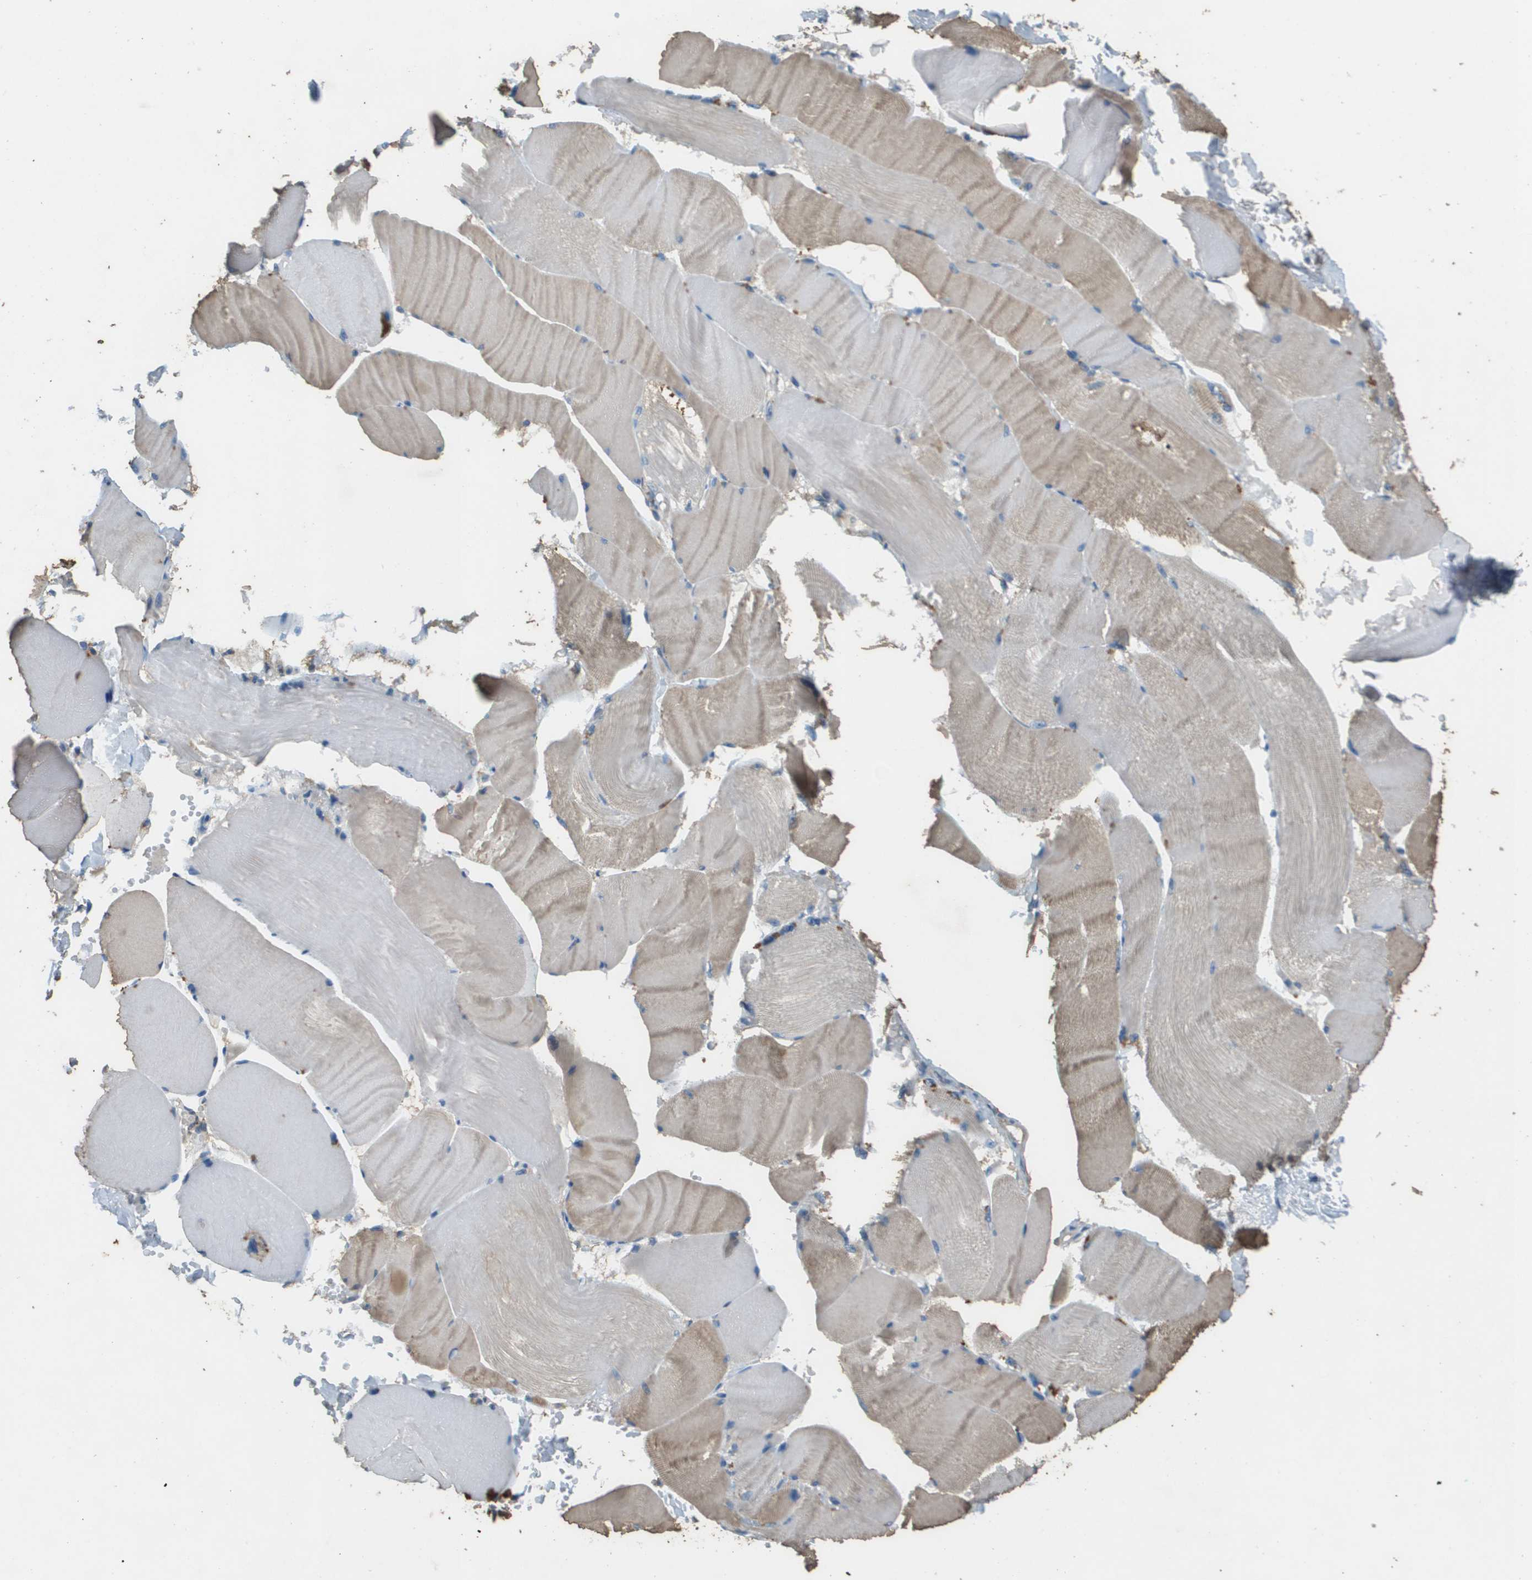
{"staining": {"intensity": "moderate", "quantity": "25%-75%", "location": "cytoplasmic/membranous"}, "tissue": "skeletal muscle", "cell_type": "Myocytes", "image_type": "normal", "snomed": [{"axis": "morphology", "description": "Normal tissue, NOS"}, {"axis": "topography", "description": "Skin"}, {"axis": "topography", "description": "Skeletal muscle"}], "caption": "A brown stain labels moderate cytoplasmic/membranous staining of a protein in myocytes of unremarkable human skeletal muscle.", "gene": "MS4A7", "patient": {"sex": "male", "age": 83}}